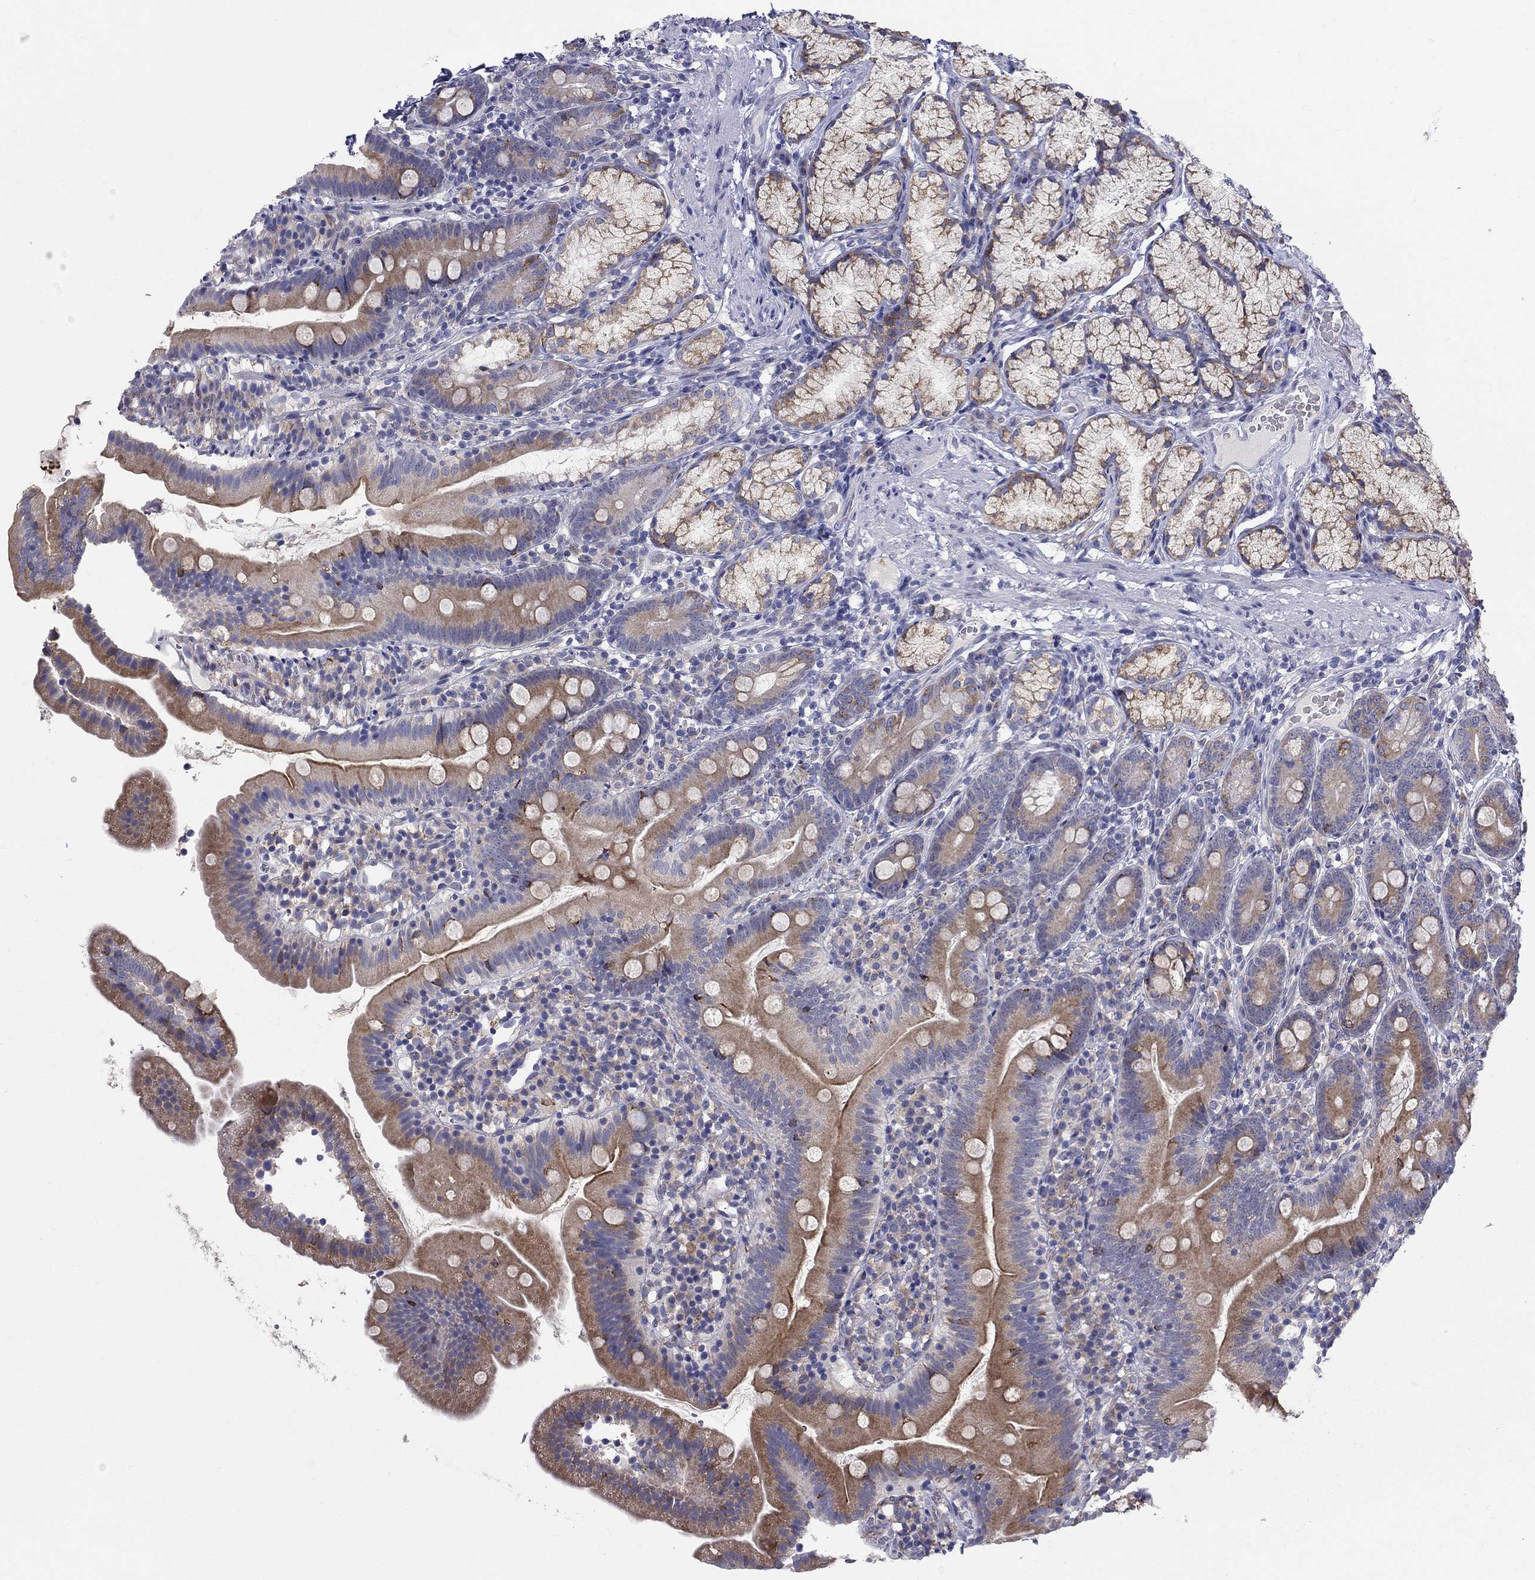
{"staining": {"intensity": "moderate", "quantity": "25%-75%", "location": "cytoplasmic/membranous"}, "tissue": "duodenum", "cell_type": "Glandular cells", "image_type": "normal", "snomed": [{"axis": "morphology", "description": "Normal tissue, NOS"}, {"axis": "topography", "description": "Duodenum"}], "caption": "The histopathology image exhibits staining of unremarkable duodenum, revealing moderate cytoplasmic/membranous protein positivity (brown color) within glandular cells. (Stains: DAB in brown, nuclei in blue, Microscopy: brightfield microscopy at high magnification).", "gene": "QRFPR", "patient": {"sex": "female", "age": 67}}